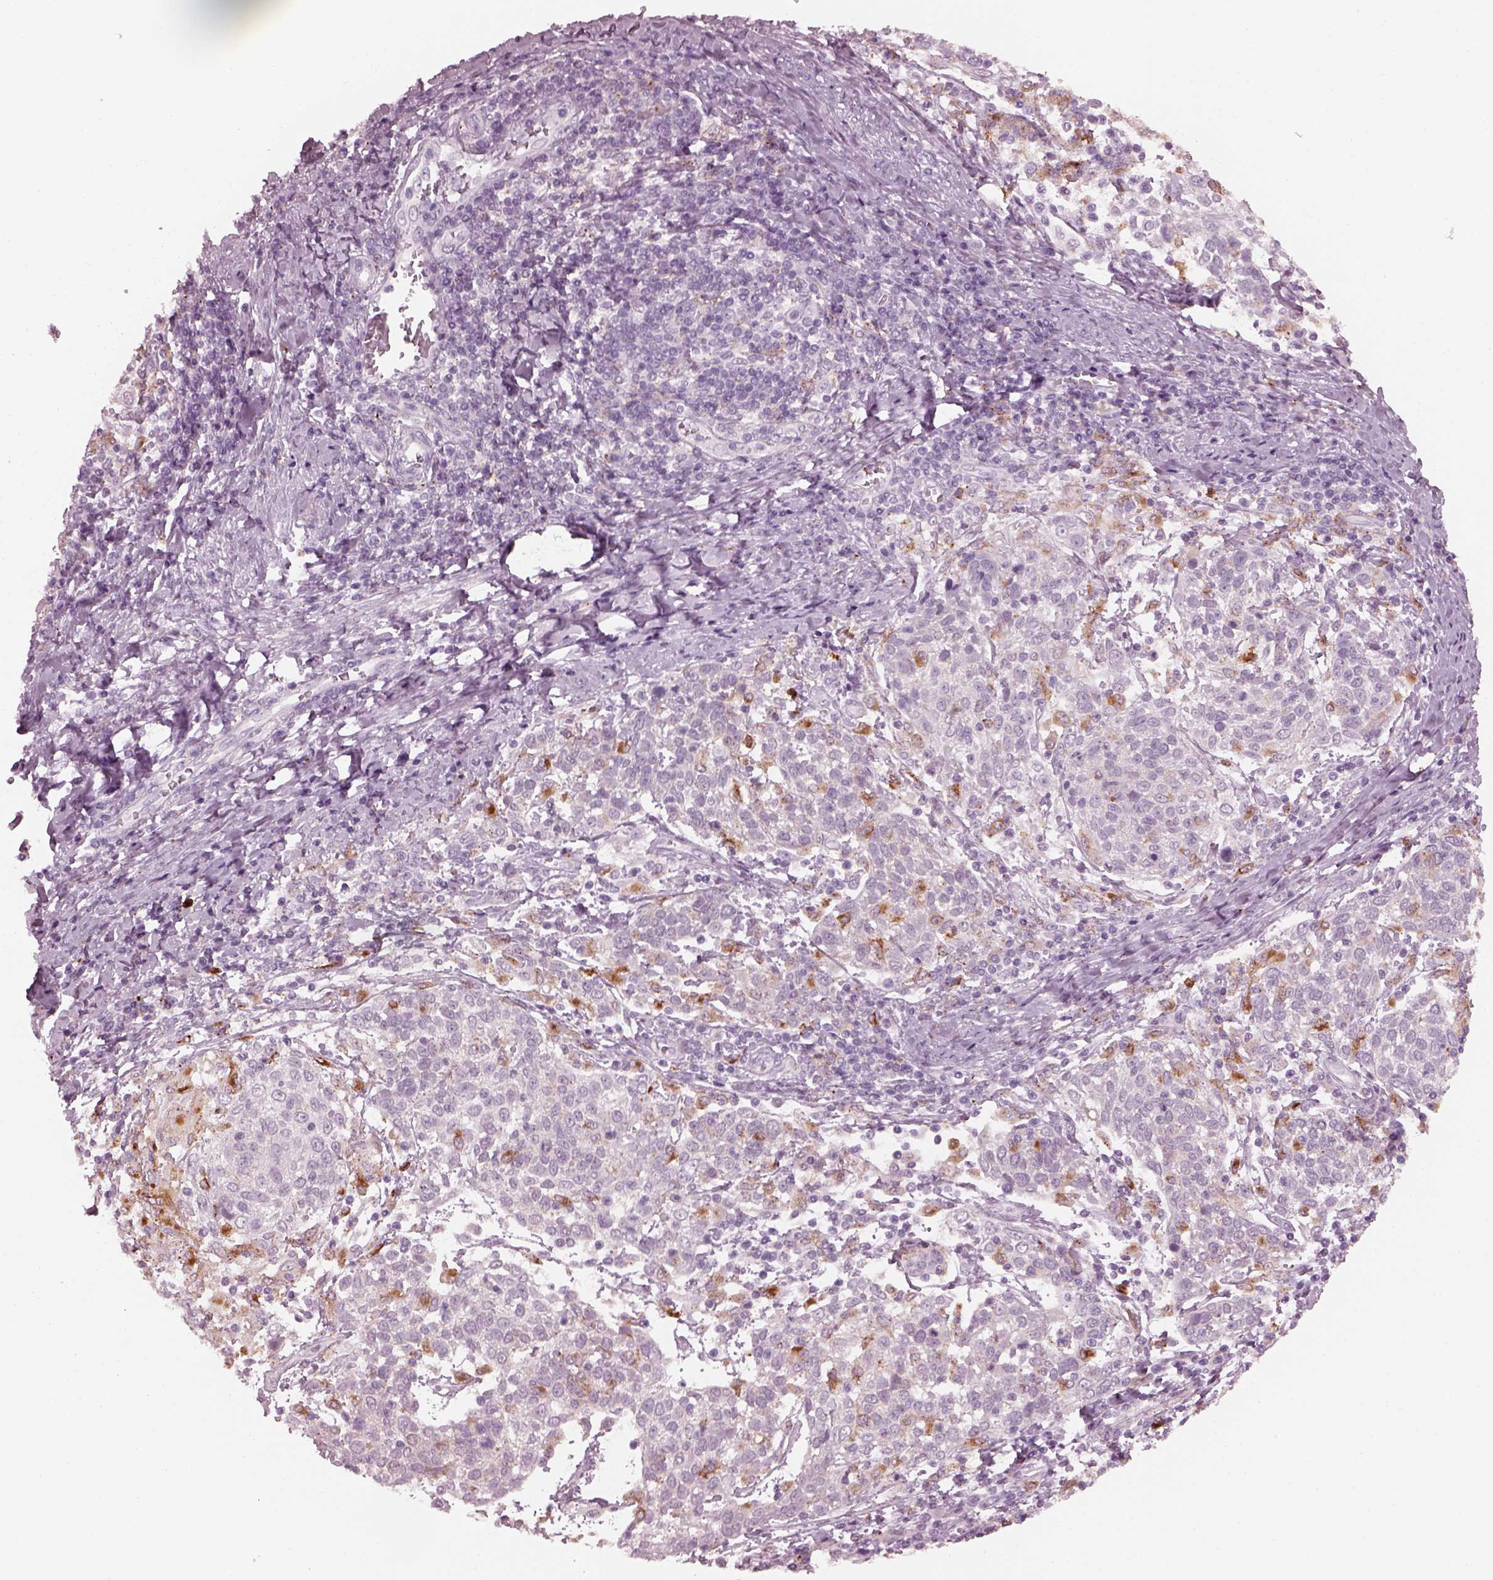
{"staining": {"intensity": "moderate", "quantity": "<25%", "location": "cytoplasmic/membranous"}, "tissue": "cervical cancer", "cell_type": "Tumor cells", "image_type": "cancer", "snomed": [{"axis": "morphology", "description": "Squamous cell carcinoma, NOS"}, {"axis": "topography", "description": "Cervix"}], "caption": "The micrograph displays staining of squamous cell carcinoma (cervical), revealing moderate cytoplasmic/membranous protein expression (brown color) within tumor cells.", "gene": "SLAMF8", "patient": {"sex": "female", "age": 61}}